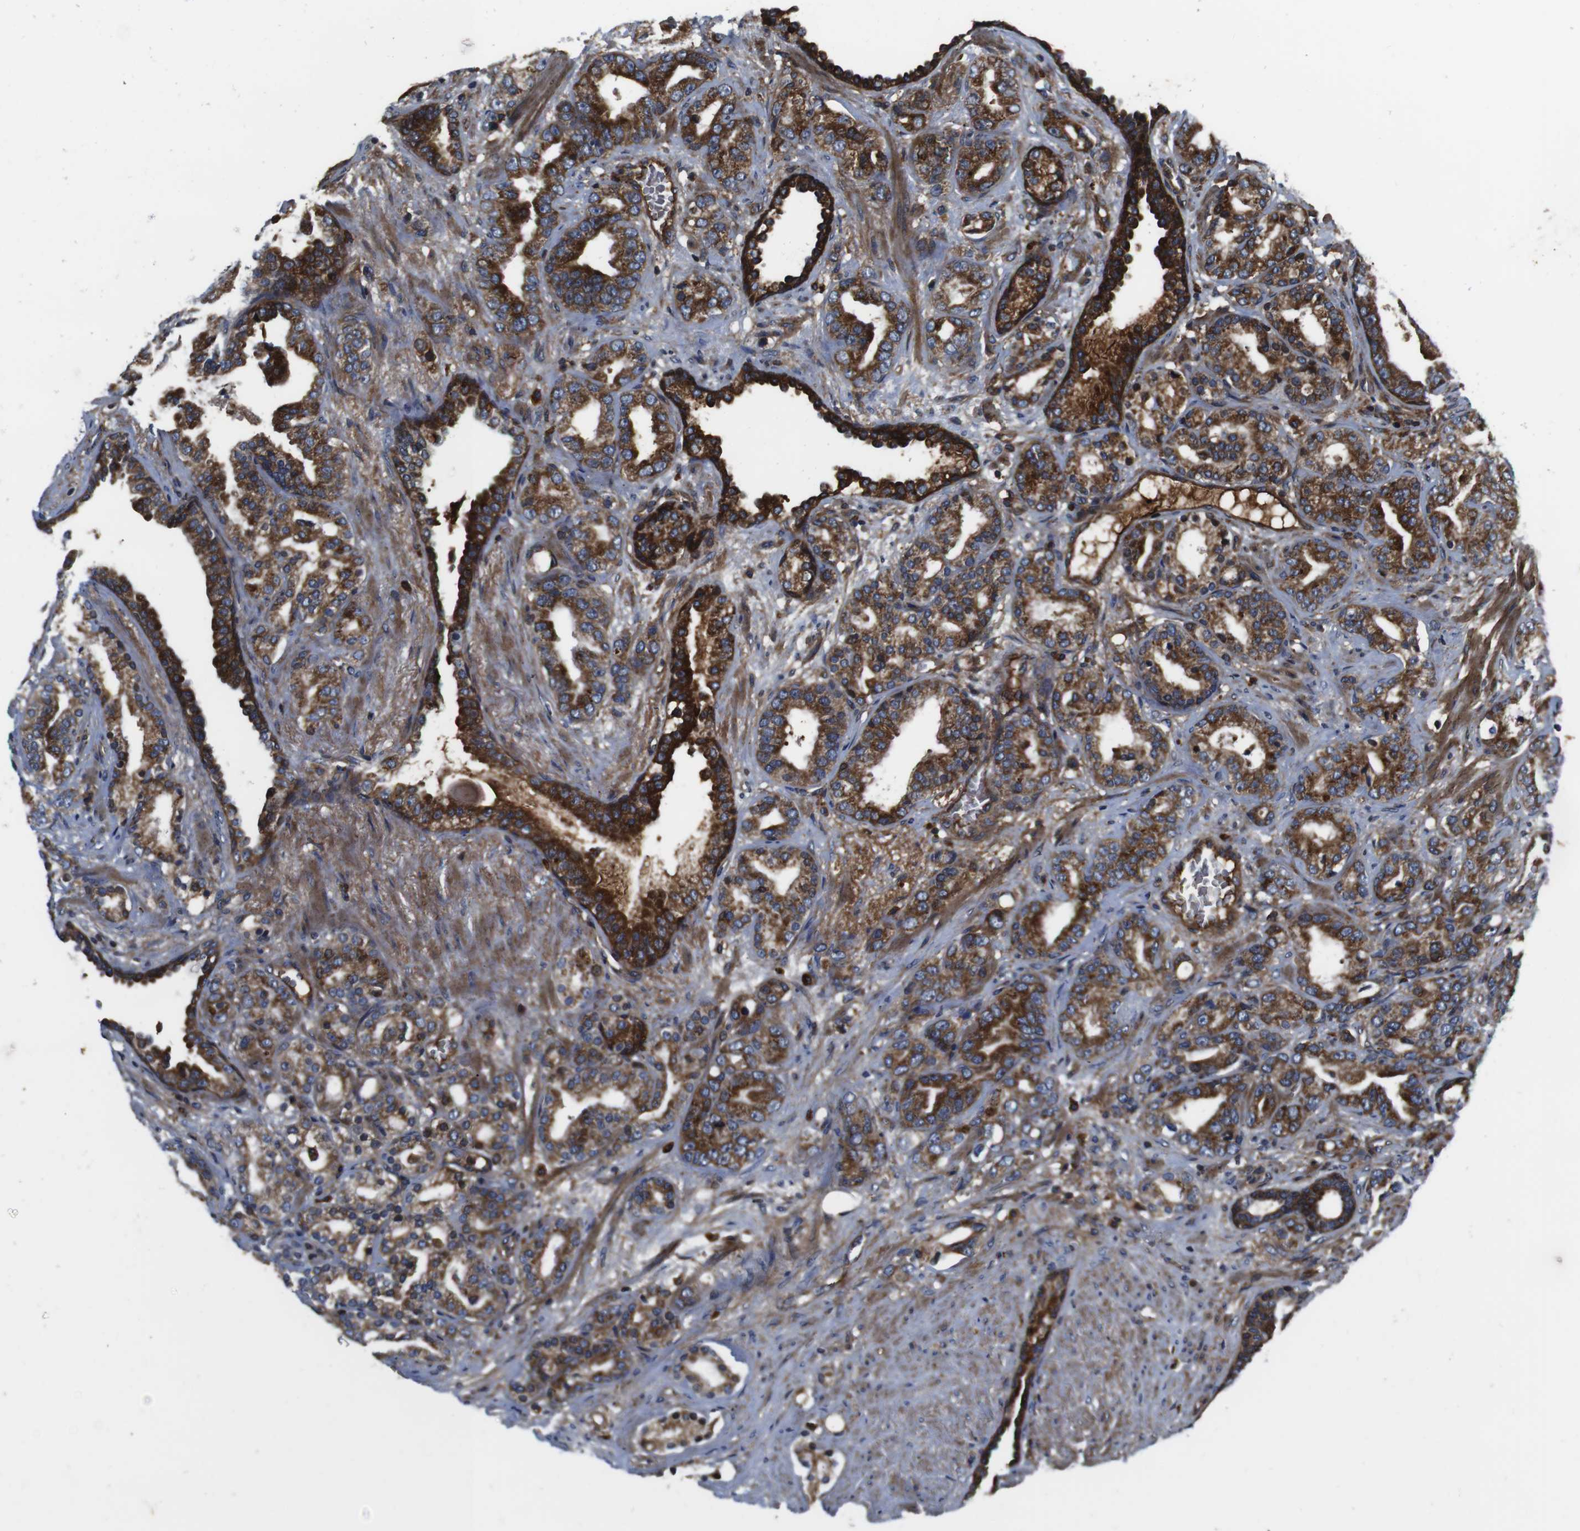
{"staining": {"intensity": "moderate", "quantity": ">75%", "location": "cytoplasmic/membranous"}, "tissue": "prostate cancer", "cell_type": "Tumor cells", "image_type": "cancer", "snomed": [{"axis": "morphology", "description": "Adenocarcinoma, Low grade"}, {"axis": "topography", "description": "Prostate"}], "caption": "IHC micrograph of neoplastic tissue: prostate low-grade adenocarcinoma stained using immunohistochemistry displays medium levels of moderate protein expression localized specifically in the cytoplasmic/membranous of tumor cells, appearing as a cytoplasmic/membranous brown color.", "gene": "SMYD3", "patient": {"sex": "male", "age": 63}}